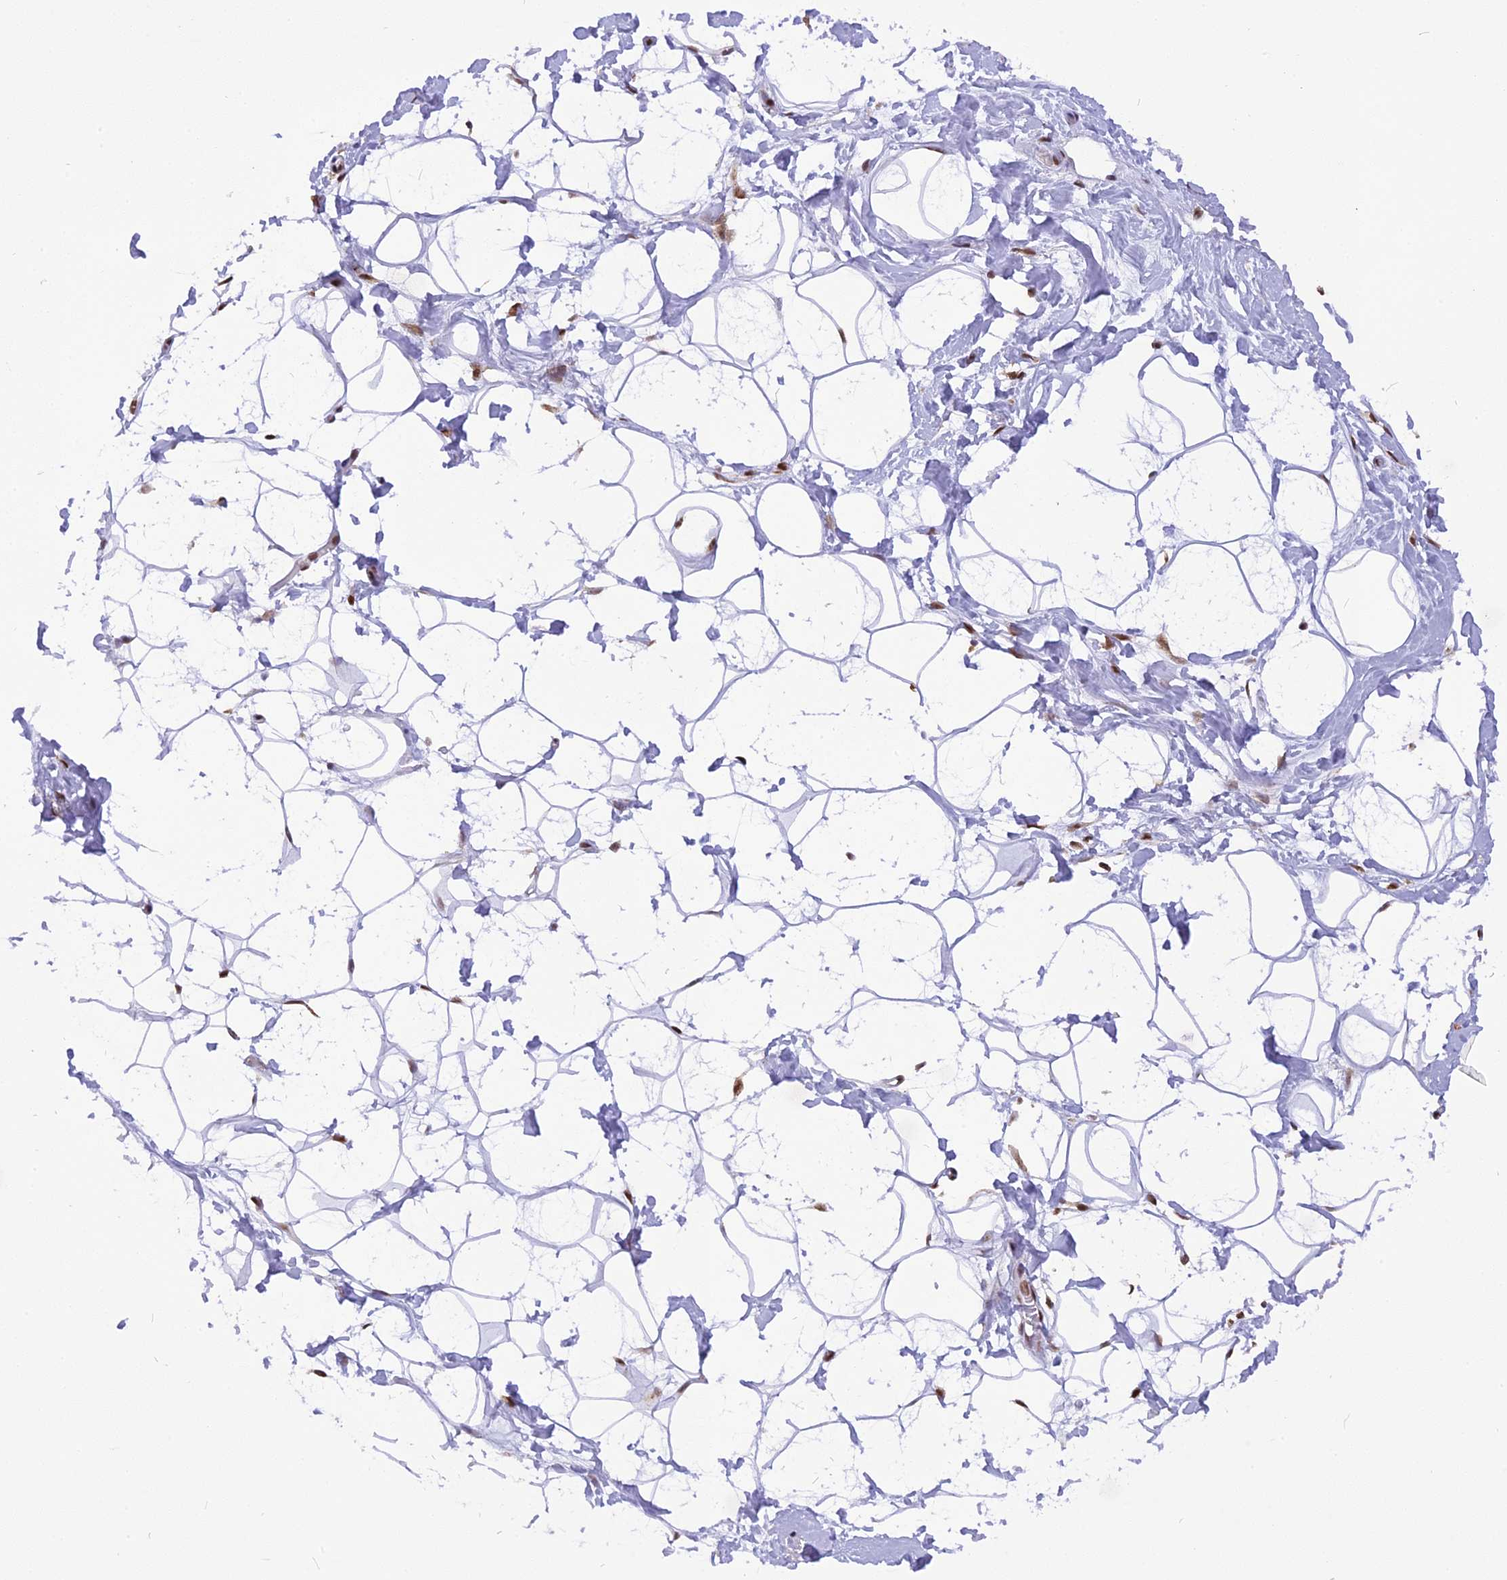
{"staining": {"intensity": "moderate", "quantity": ">75%", "location": "nuclear"}, "tissue": "adipose tissue", "cell_type": "Adipocytes", "image_type": "normal", "snomed": [{"axis": "morphology", "description": "Normal tissue, NOS"}, {"axis": "topography", "description": "Breast"}], "caption": "DAB immunohistochemical staining of unremarkable human adipose tissue displays moderate nuclear protein expression in about >75% of adipocytes.", "gene": "IRF2BP1", "patient": {"sex": "female", "age": 26}}